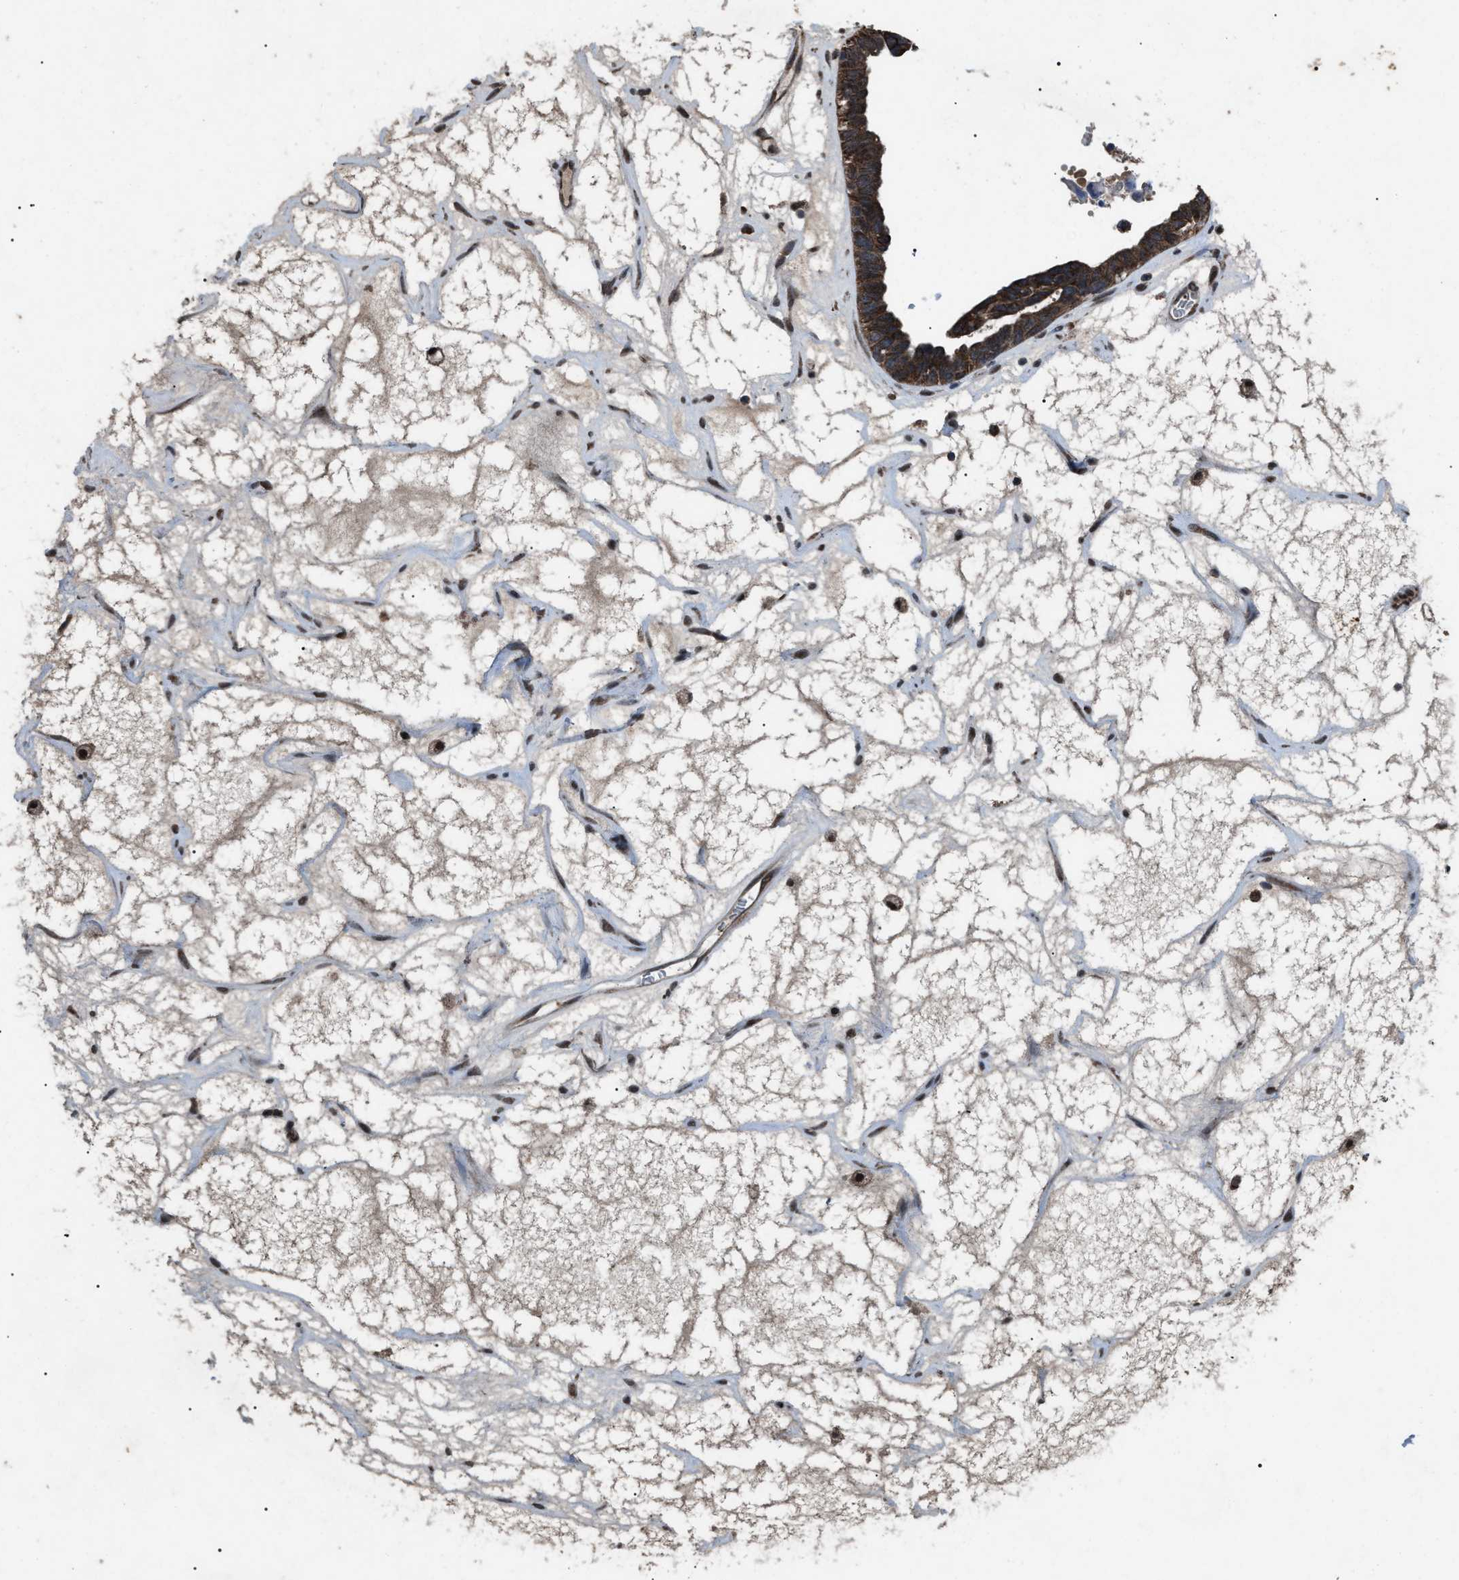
{"staining": {"intensity": "strong", "quantity": ">75%", "location": "cytoplasmic/membranous"}, "tissue": "ovarian cancer", "cell_type": "Tumor cells", "image_type": "cancer", "snomed": [{"axis": "morphology", "description": "Cystadenocarcinoma, serous, NOS"}, {"axis": "topography", "description": "Ovary"}], "caption": "IHC (DAB (3,3'-diaminobenzidine)) staining of ovarian cancer demonstrates strong cytoplasmic/membranous protein expression in about >75% of tumor cells. (DAB IHC, brown staining for protein, blue staining for nuclei).", "gene": "ZFAND2A", "patient": {"sex": "female", "age": 79}}